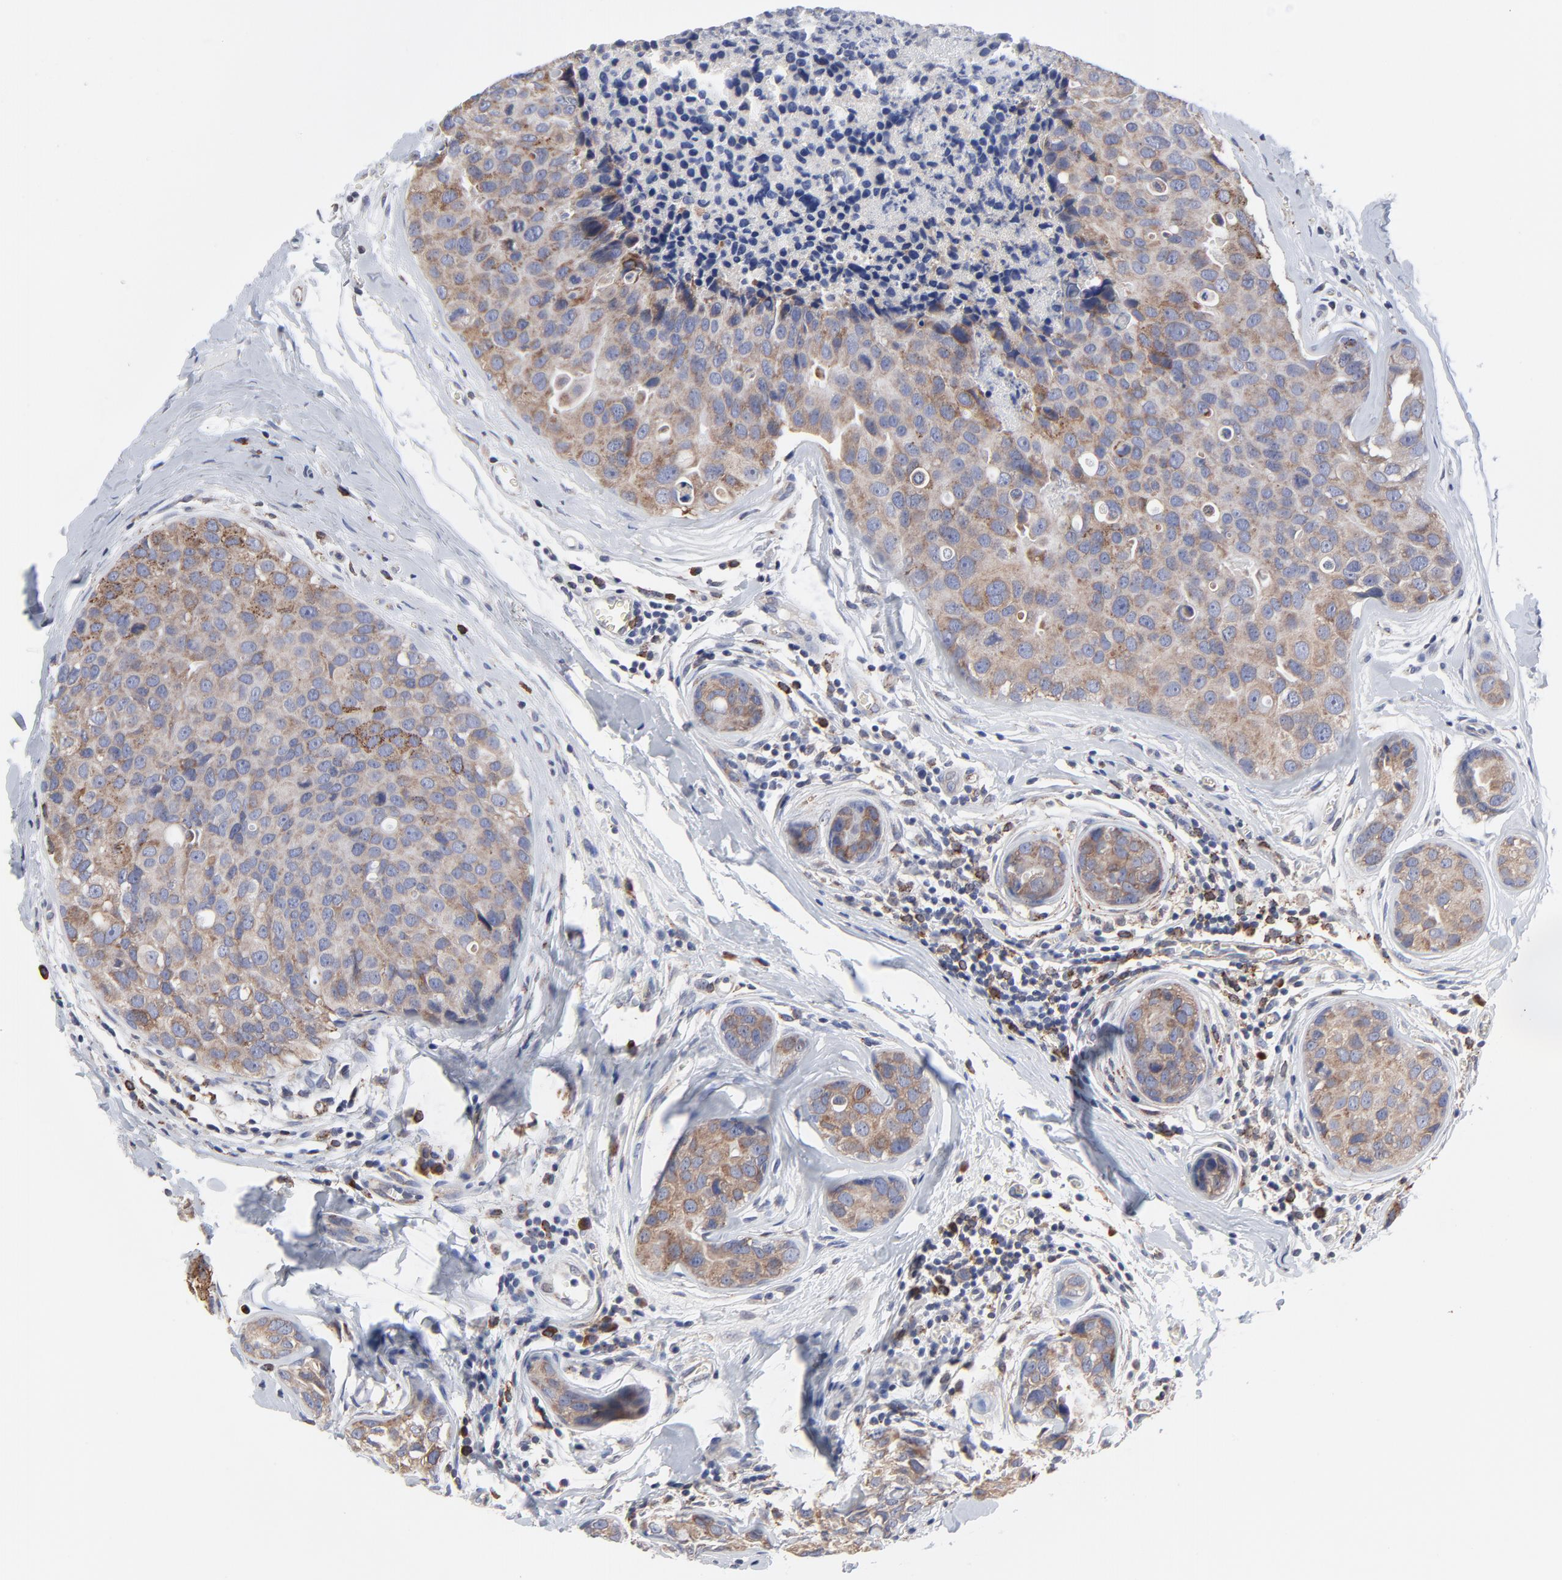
{"staining": {"intensity": "weak", "quantity": ">75%", "location": "cytoplasmic/membranous"}, "tissue": "breast cancer", "cell_type": "Tumor cells", "image_type": "cancer", "snomed": [{"axis": "morphology", "description": "Duct carcinoma"}, {"axis": "topography", "description": "Breast"}], "caption": "Protein analysis of breast cancer (invasive ductal carcinoma) tissue displays weak cytoplasmic/membranous positivity in about >75% of tumor cells.", "gene": "TRIM22", "patient": {"sex": "female", "age": 24}}